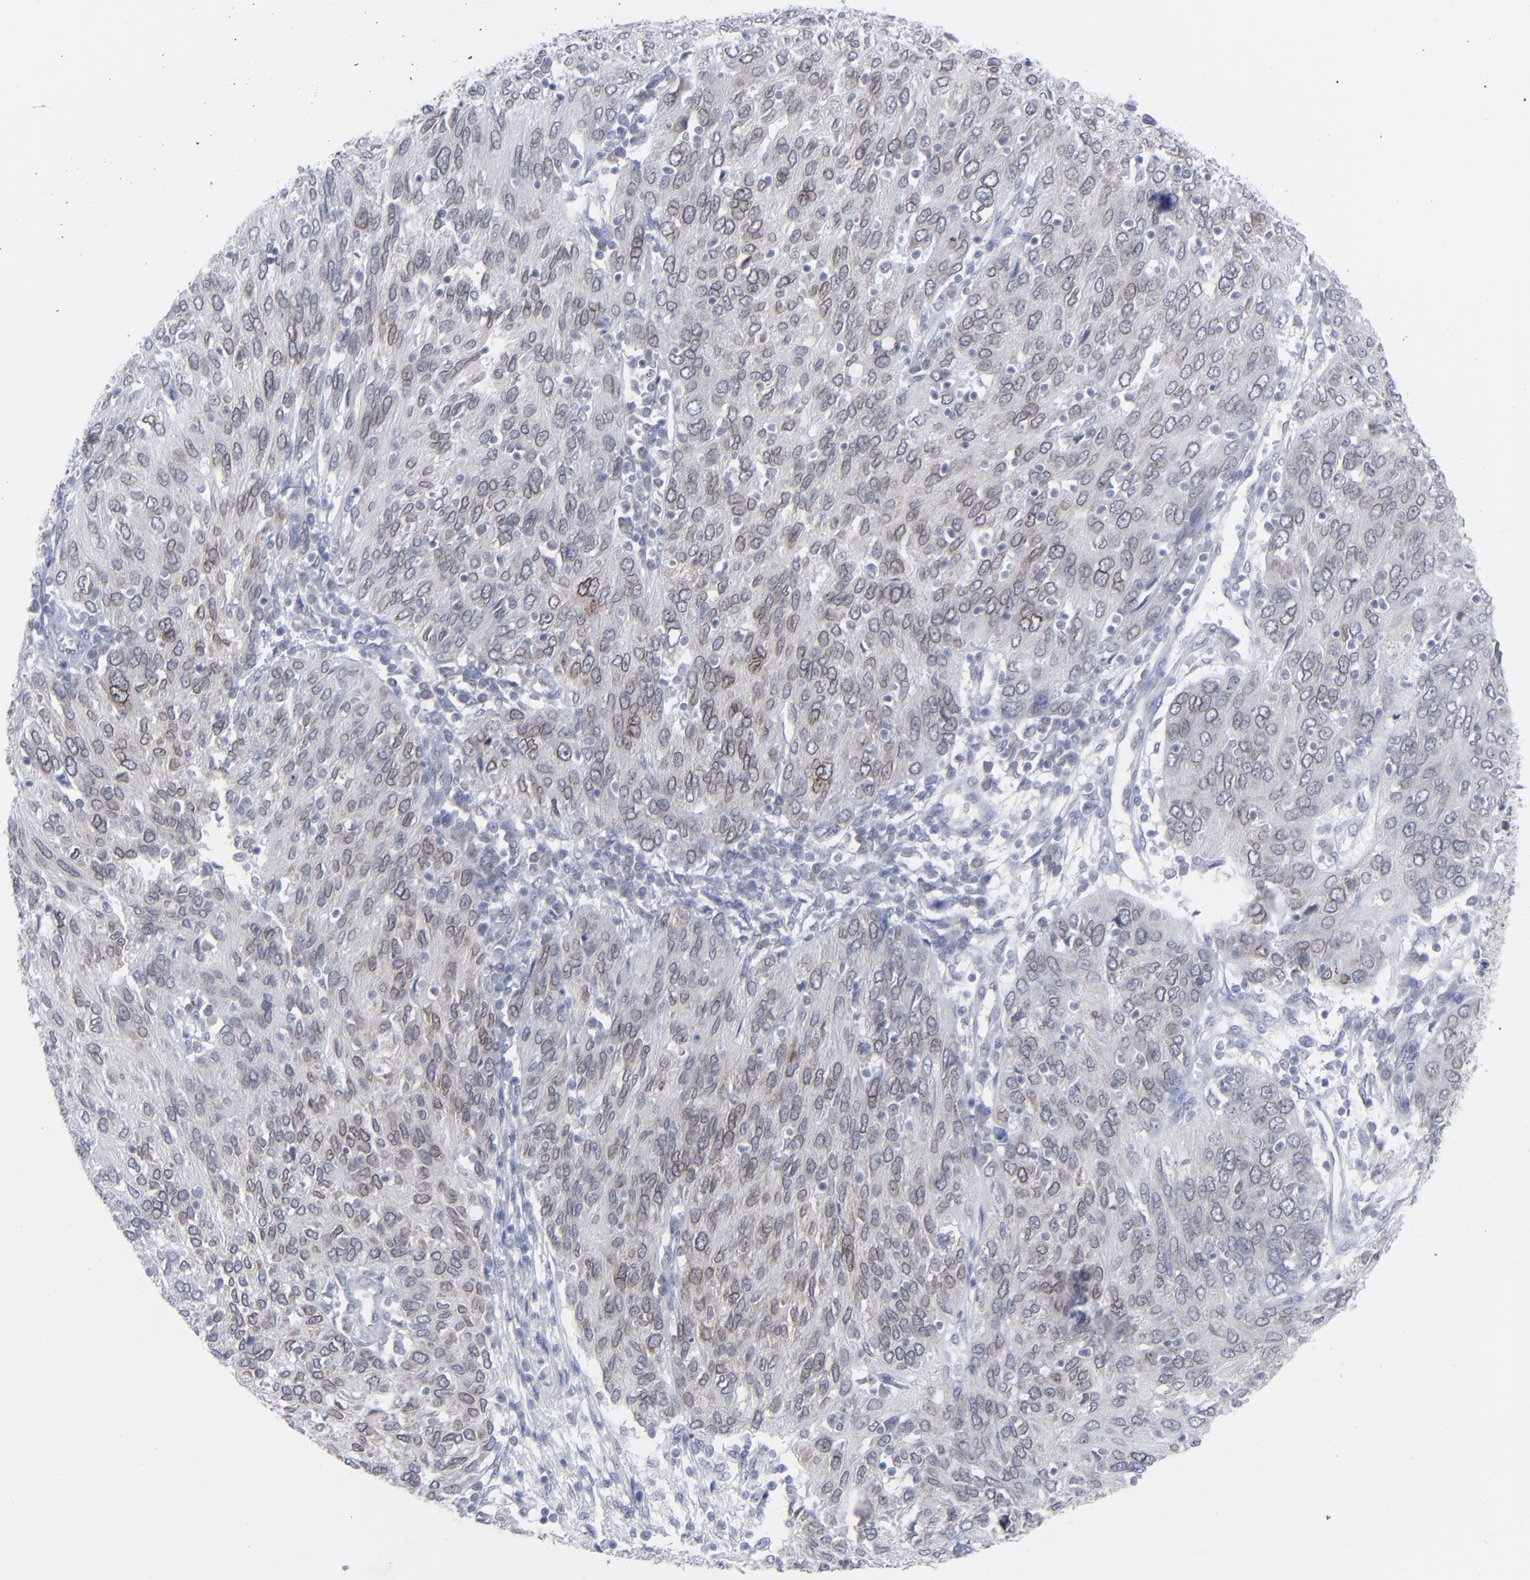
{"staining": {"intensity": "moderate", "quantity": "<25%", "location": "cytoplasmic/membranous"}, "tissue": "ovarian cancer", "cell_type": "Tumor cells", "image_type": "cancer", "snomed": [{"axis": "morphology", "description": "Carcinoma, endometroid"}, {"axis": "topography", "description": "Ovary"}], "caption": "IHC of ovarian endometroid carcinoma exhibits low levels of moderate cytoplasmic/membranous expression in approximately <25% of tumor cells.", "gene": "NUP88", "patient": {"sex": "female", "age": 50}}